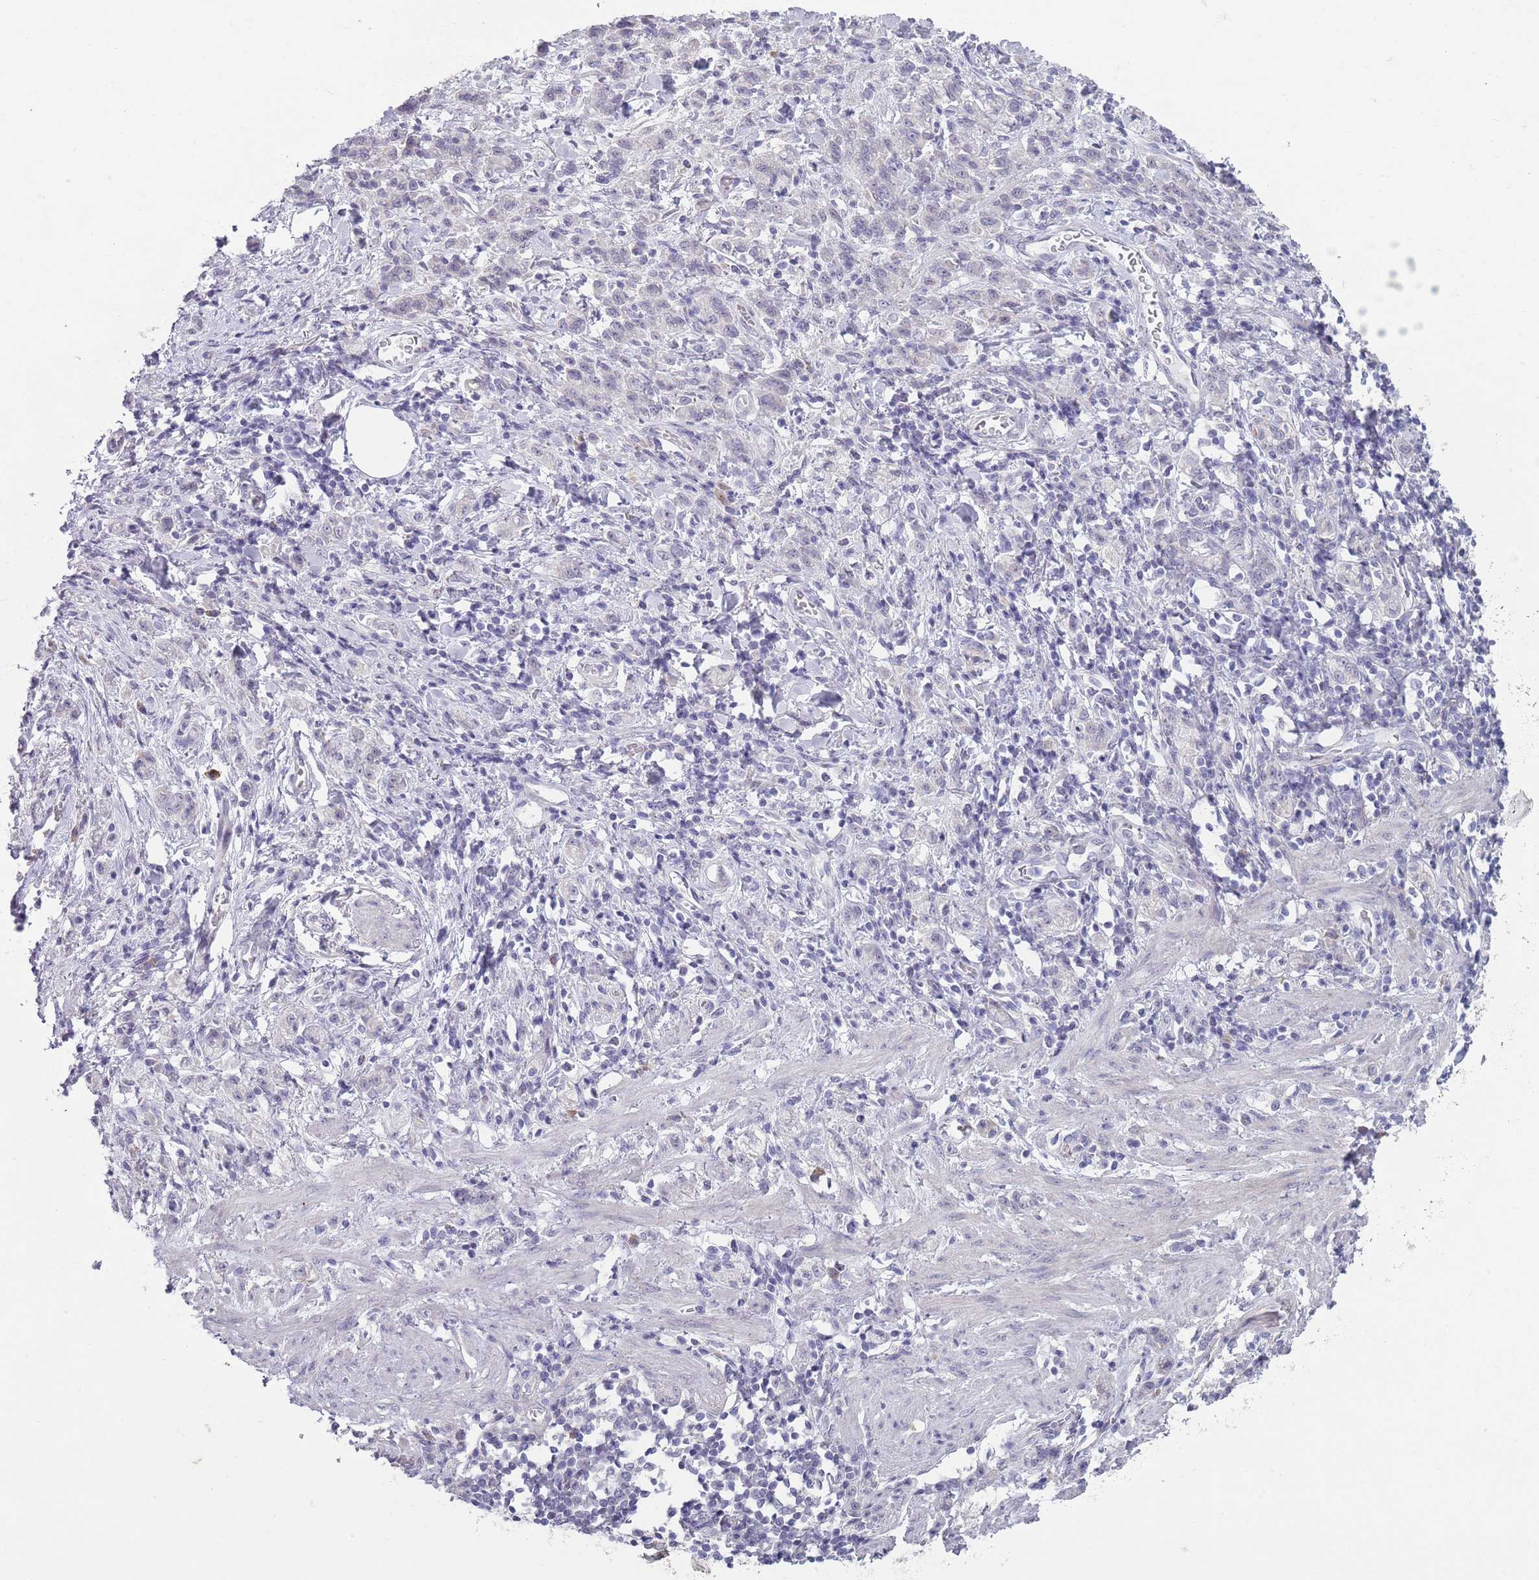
{"staining": {"intensity": "negative", "quantity": "none", "location": "none"}, "tissue": "stomach cancer", "cell_type": "Tumor cells", "image_type": "cancer", "snomed": [{"axis": "morphology", "description": "Adenocarcinoma, NOS"}, {"axis": "topography", "description": "Stomach"}], "caption": "DAB (3,3'-diaminobenzidine) immunohistochemical staining of stomach adenocarcinoma displays no significant staining in tumor cells. (DAB (3,3'-diaminobenzidine) immunohistochemistry (IHC) visualized using brightfield microscopy, high magnification).", "gene": "PAIP2B", "patient": {"sex": "male", "age": 77}}